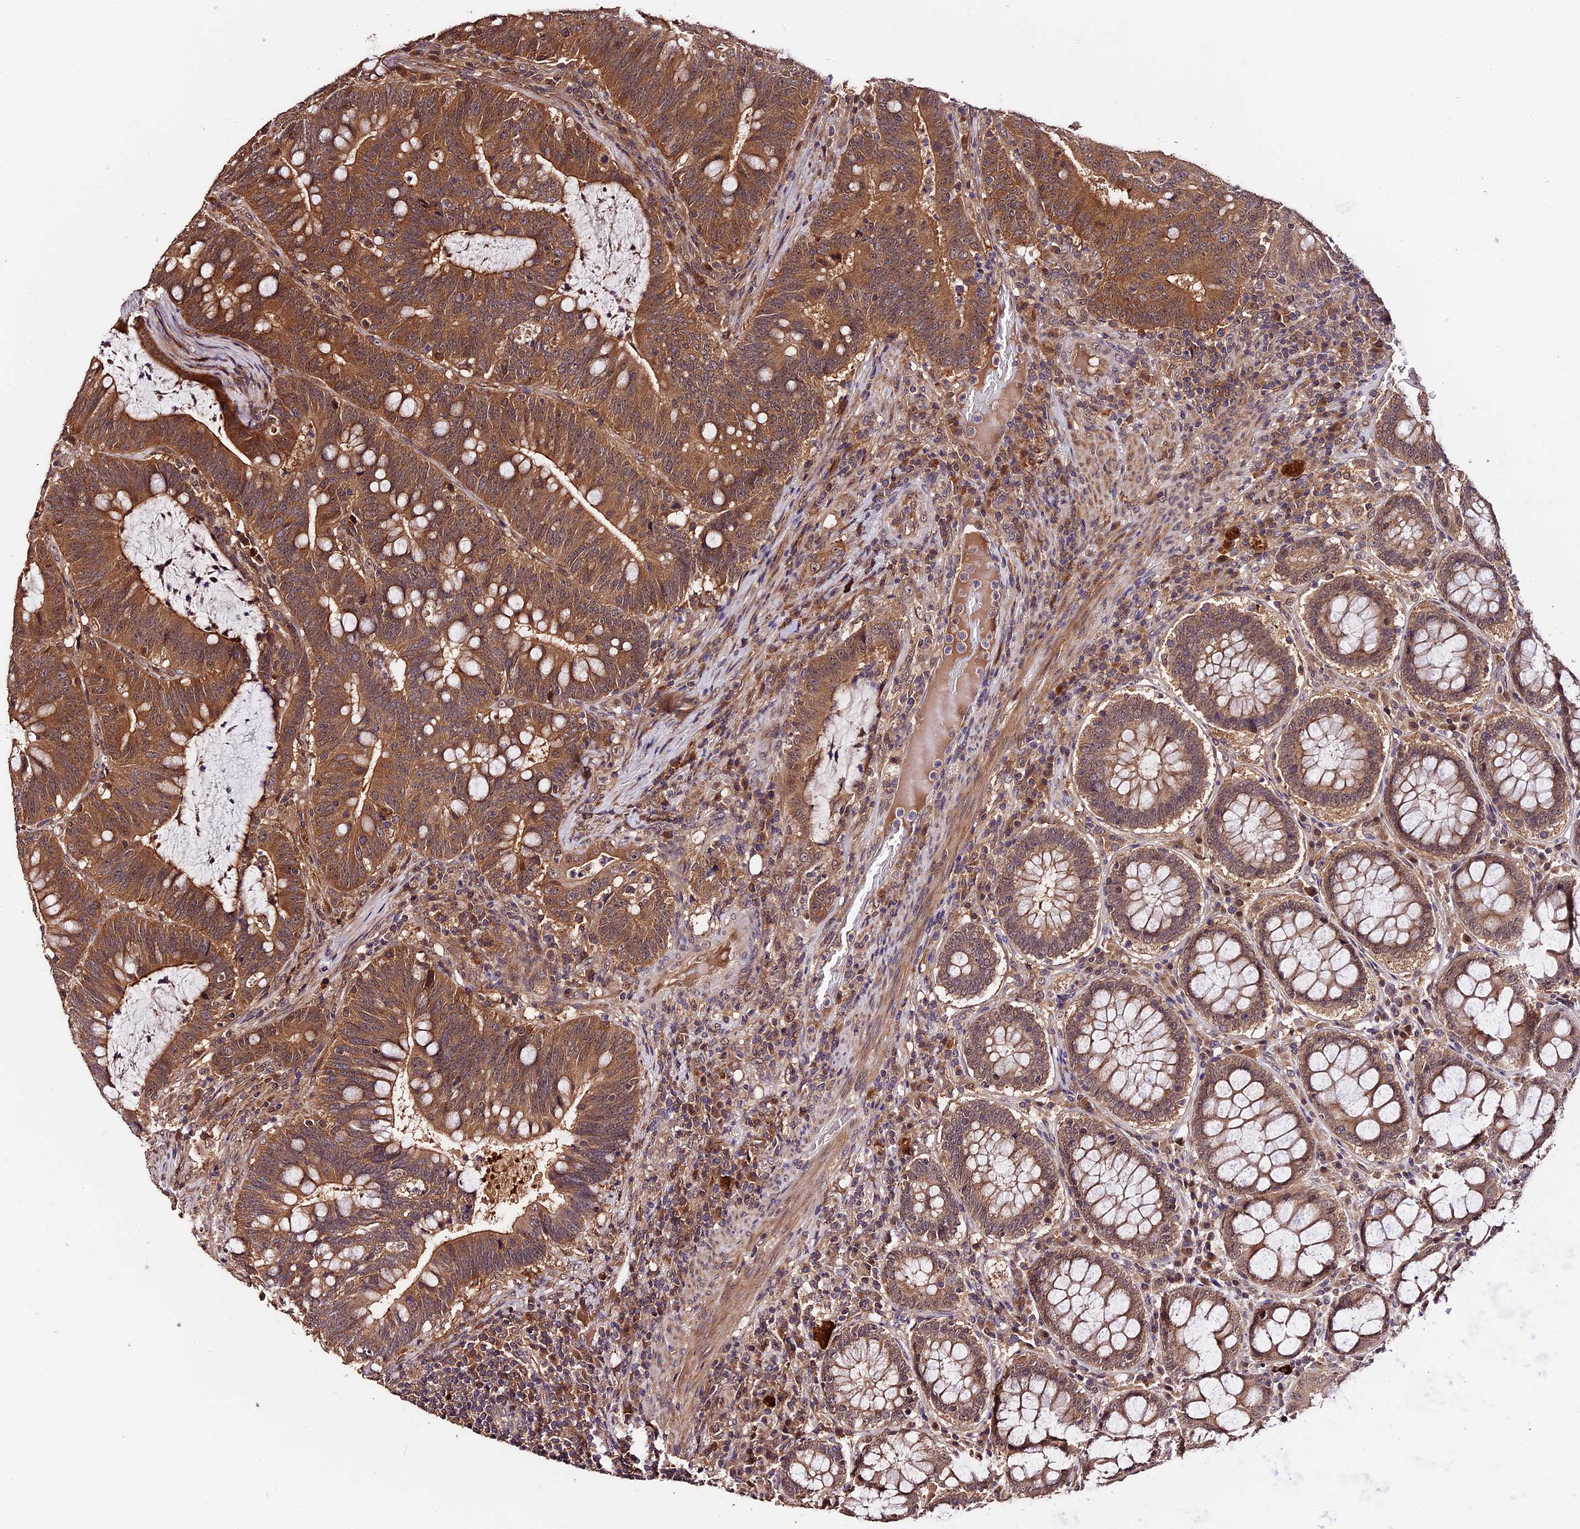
{"staining": {"intensity": "moderate", "quantity": ">75%", "location": "cytoplasmic/membranous"}, "tissue": "colorectal cancer", "cell_type": "Tumor cells", "image_type": "cancer", "snomed": [{"axis": "morphology", "description": "Adenocarcinoma, NOS"}, {"axis": "topography", "description": "Colon"}], "caption": "This is an image of IHC staining of adenocarcinoma (colorectal), which shows moderate staining in the cytoplasmic/membranous of tumor cells.", "gene": "TRMT1", "patient": {"sex": "female", "age": 66}}